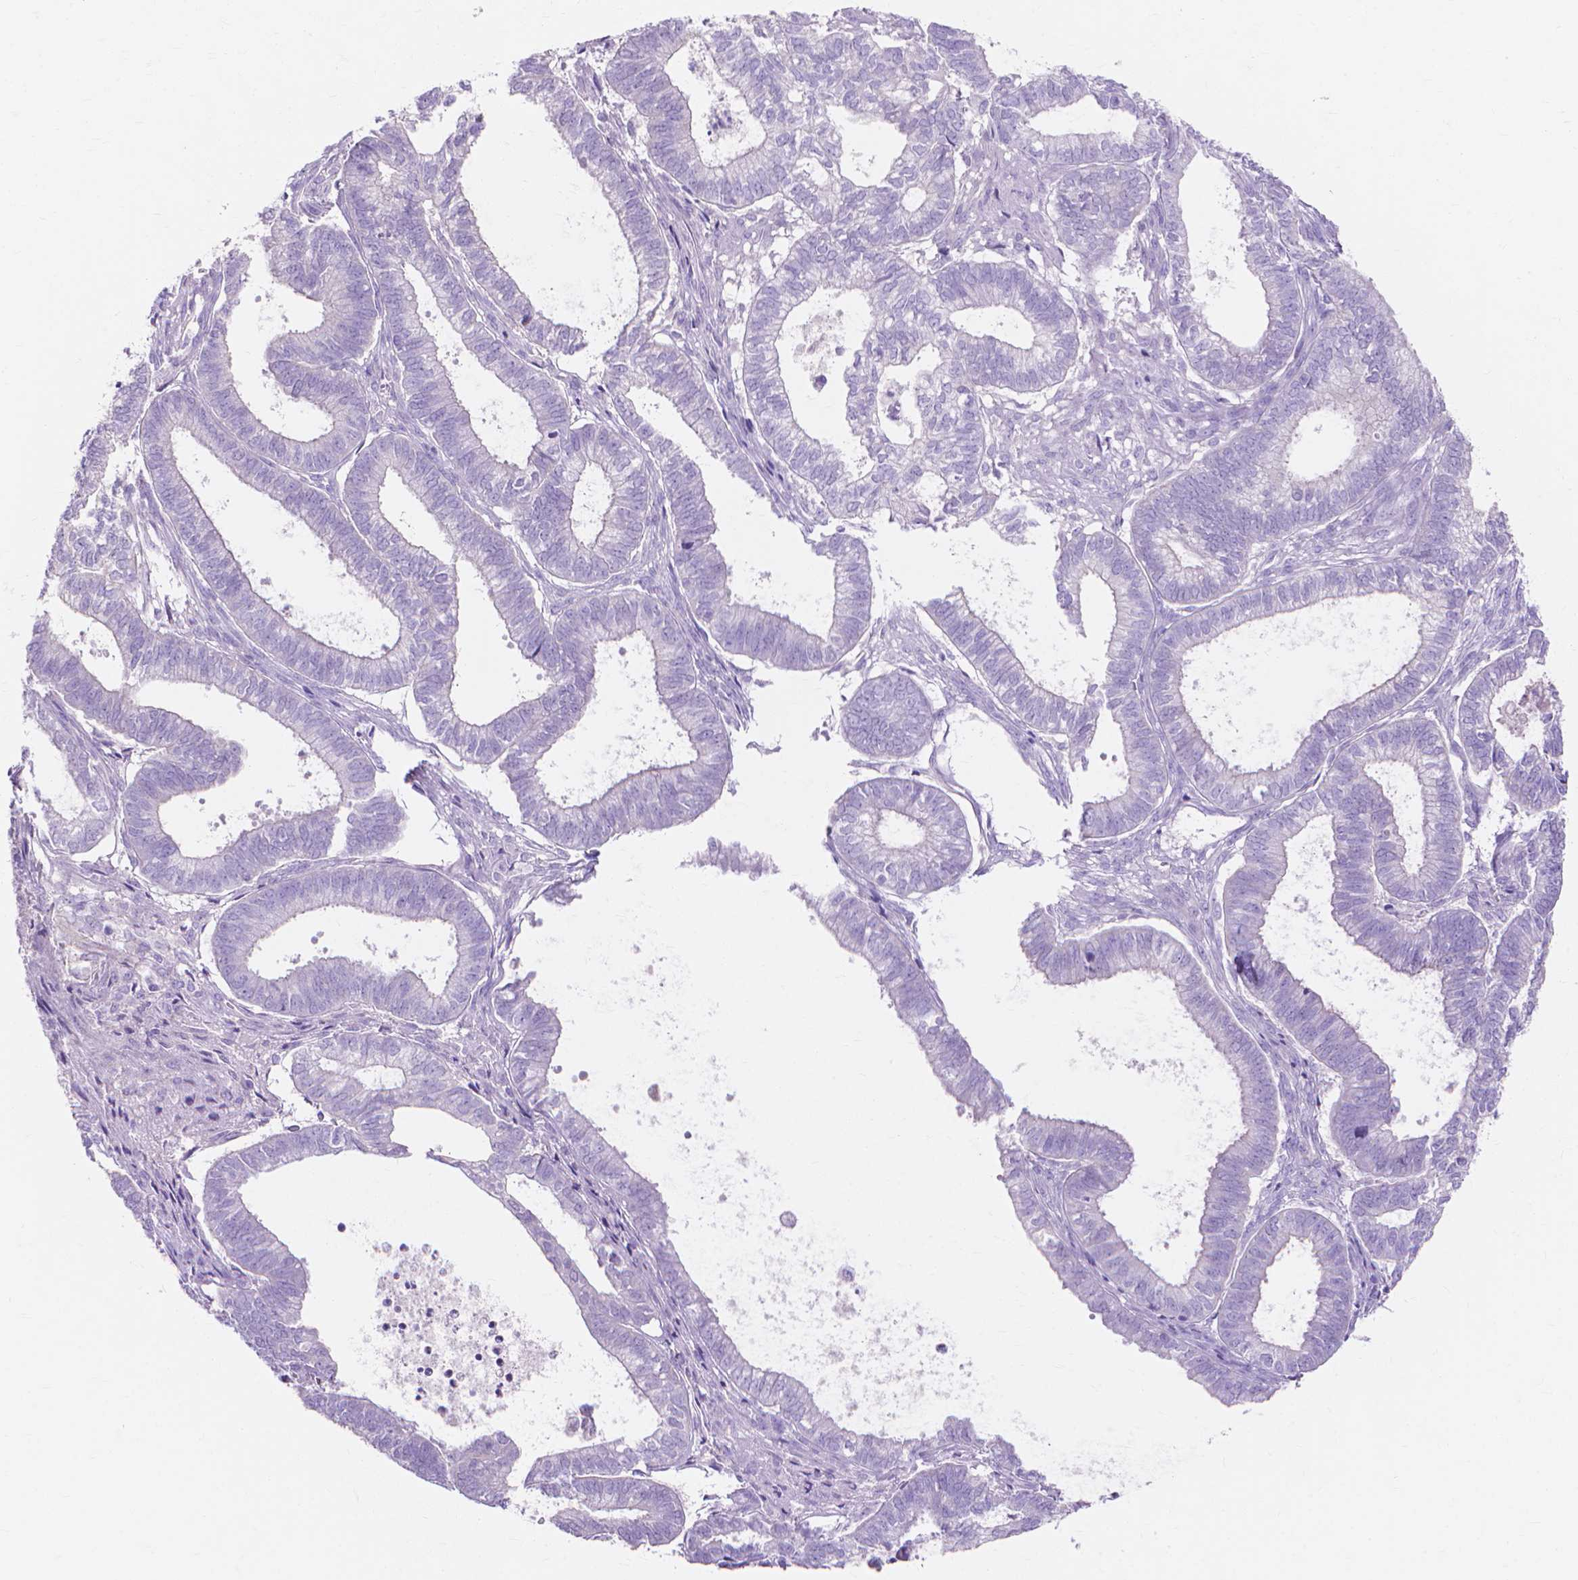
{"staining": {"intensity": "negative", "quantity": "none", "location": "none"}, "tissue": "ovarian cancer", "cell_type": "Tumor cells", "image_type": "cancer", "snomed": [{"axis": "morphology", "description": "Carcinoma, endometroid"}, {"axis": "topography", "description": "Ovary"}], "caption": "Tumor cells show no significant expression in ovarian cancer.", "gene": "MBLAC1", "patient": {"sex": "female", "age": 64}}